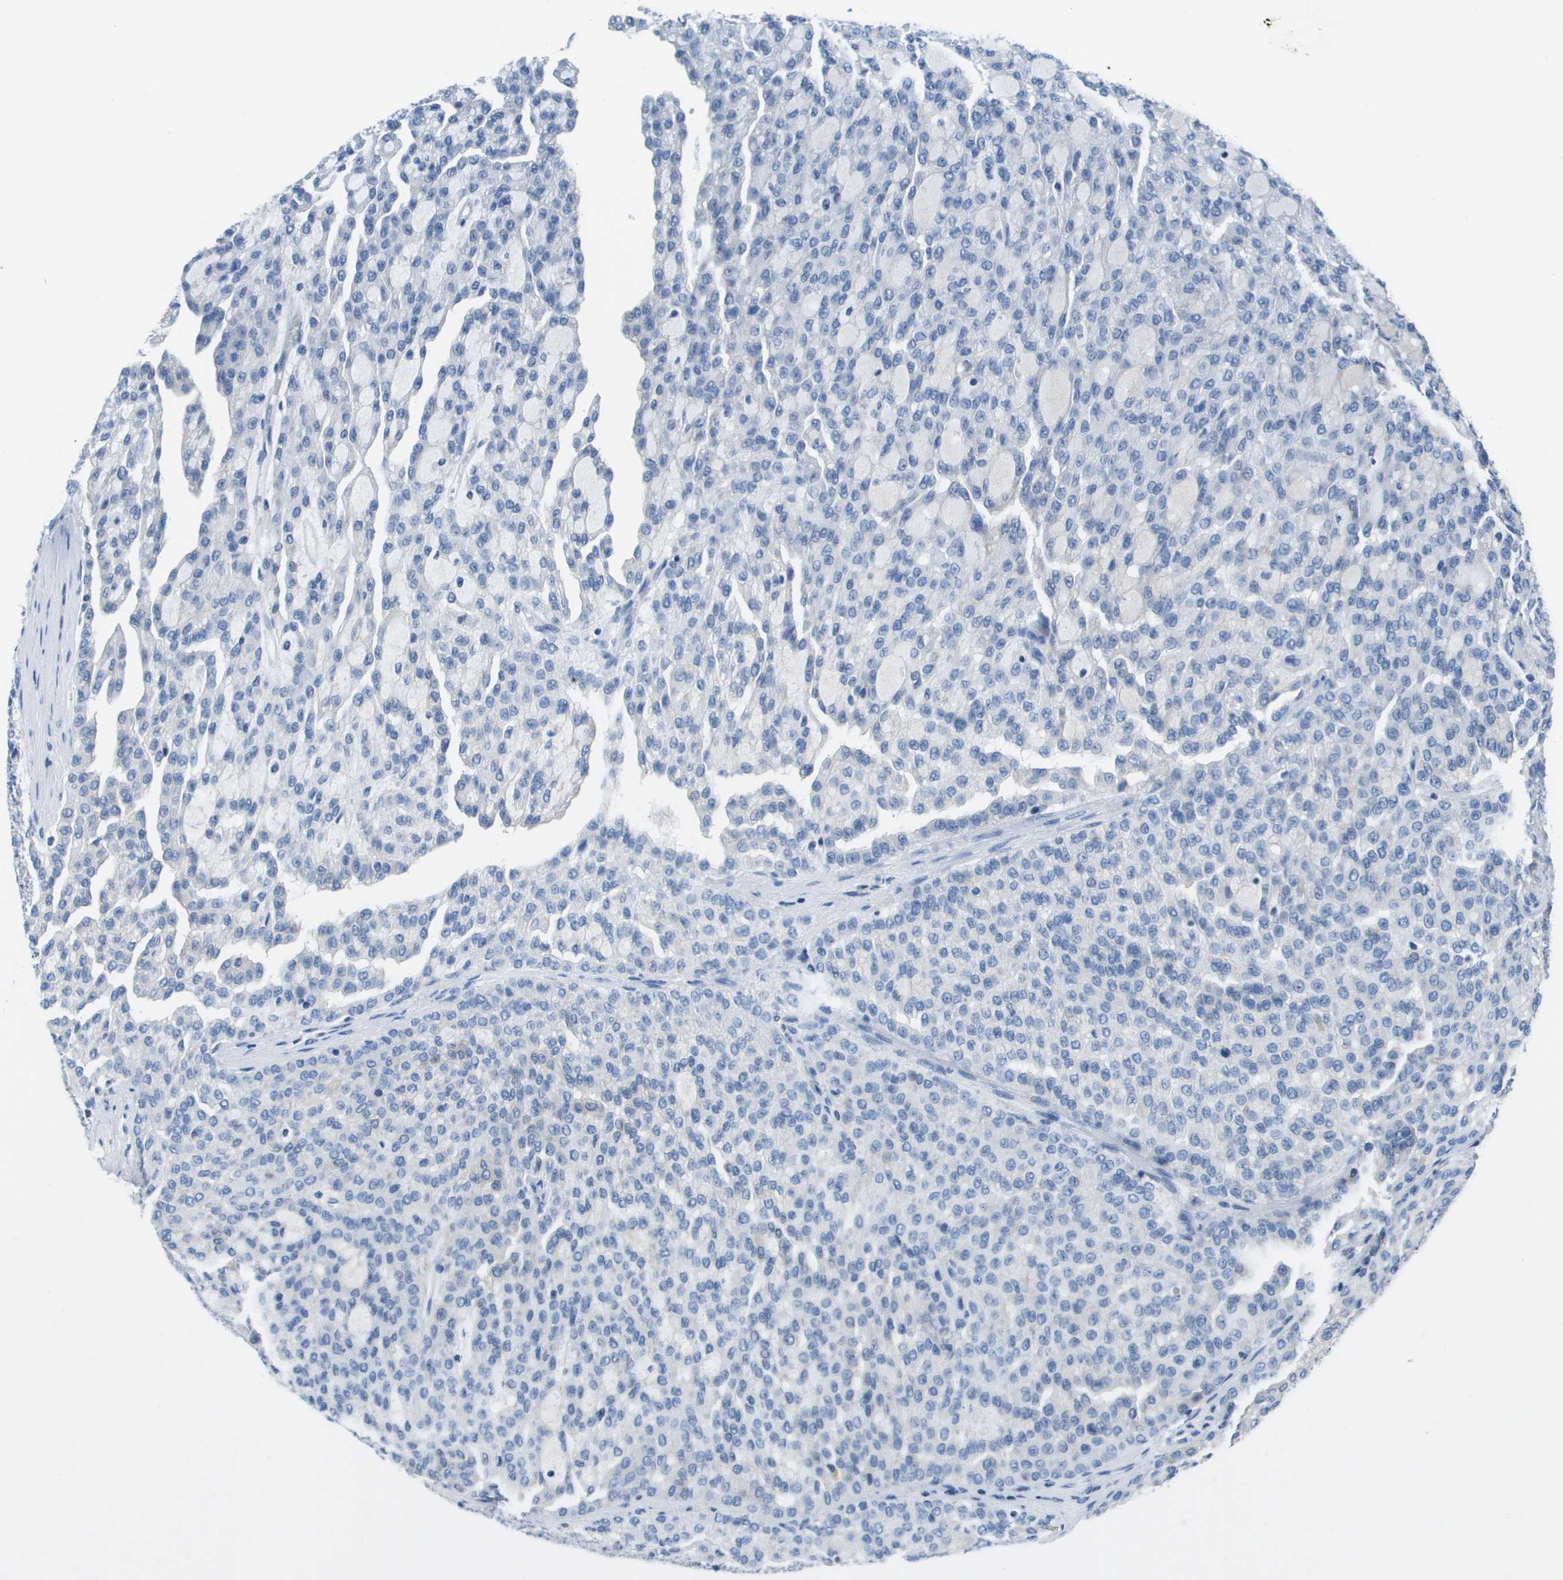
{"staining": {"intensity": "negative", "quantity": "none", "location": "none"}, "tissue": "renal cancer", "cell_type": "Tumor cells", "image_type": "cancer", "snomed": [{"axis": "morphology", "description": "Adenocarcinoma, NOS"}, {"axis": "topography", "description": "Kidney"}], "caption": "Immunohistochemistry image of neoplastic tissue: renal cancer stained with DAB (3,3'-diaminobenzidine) displays no significant protein staining in tumor cells.", "gene": "NCS1", "patient": {"sex": "male", "age": 63}}